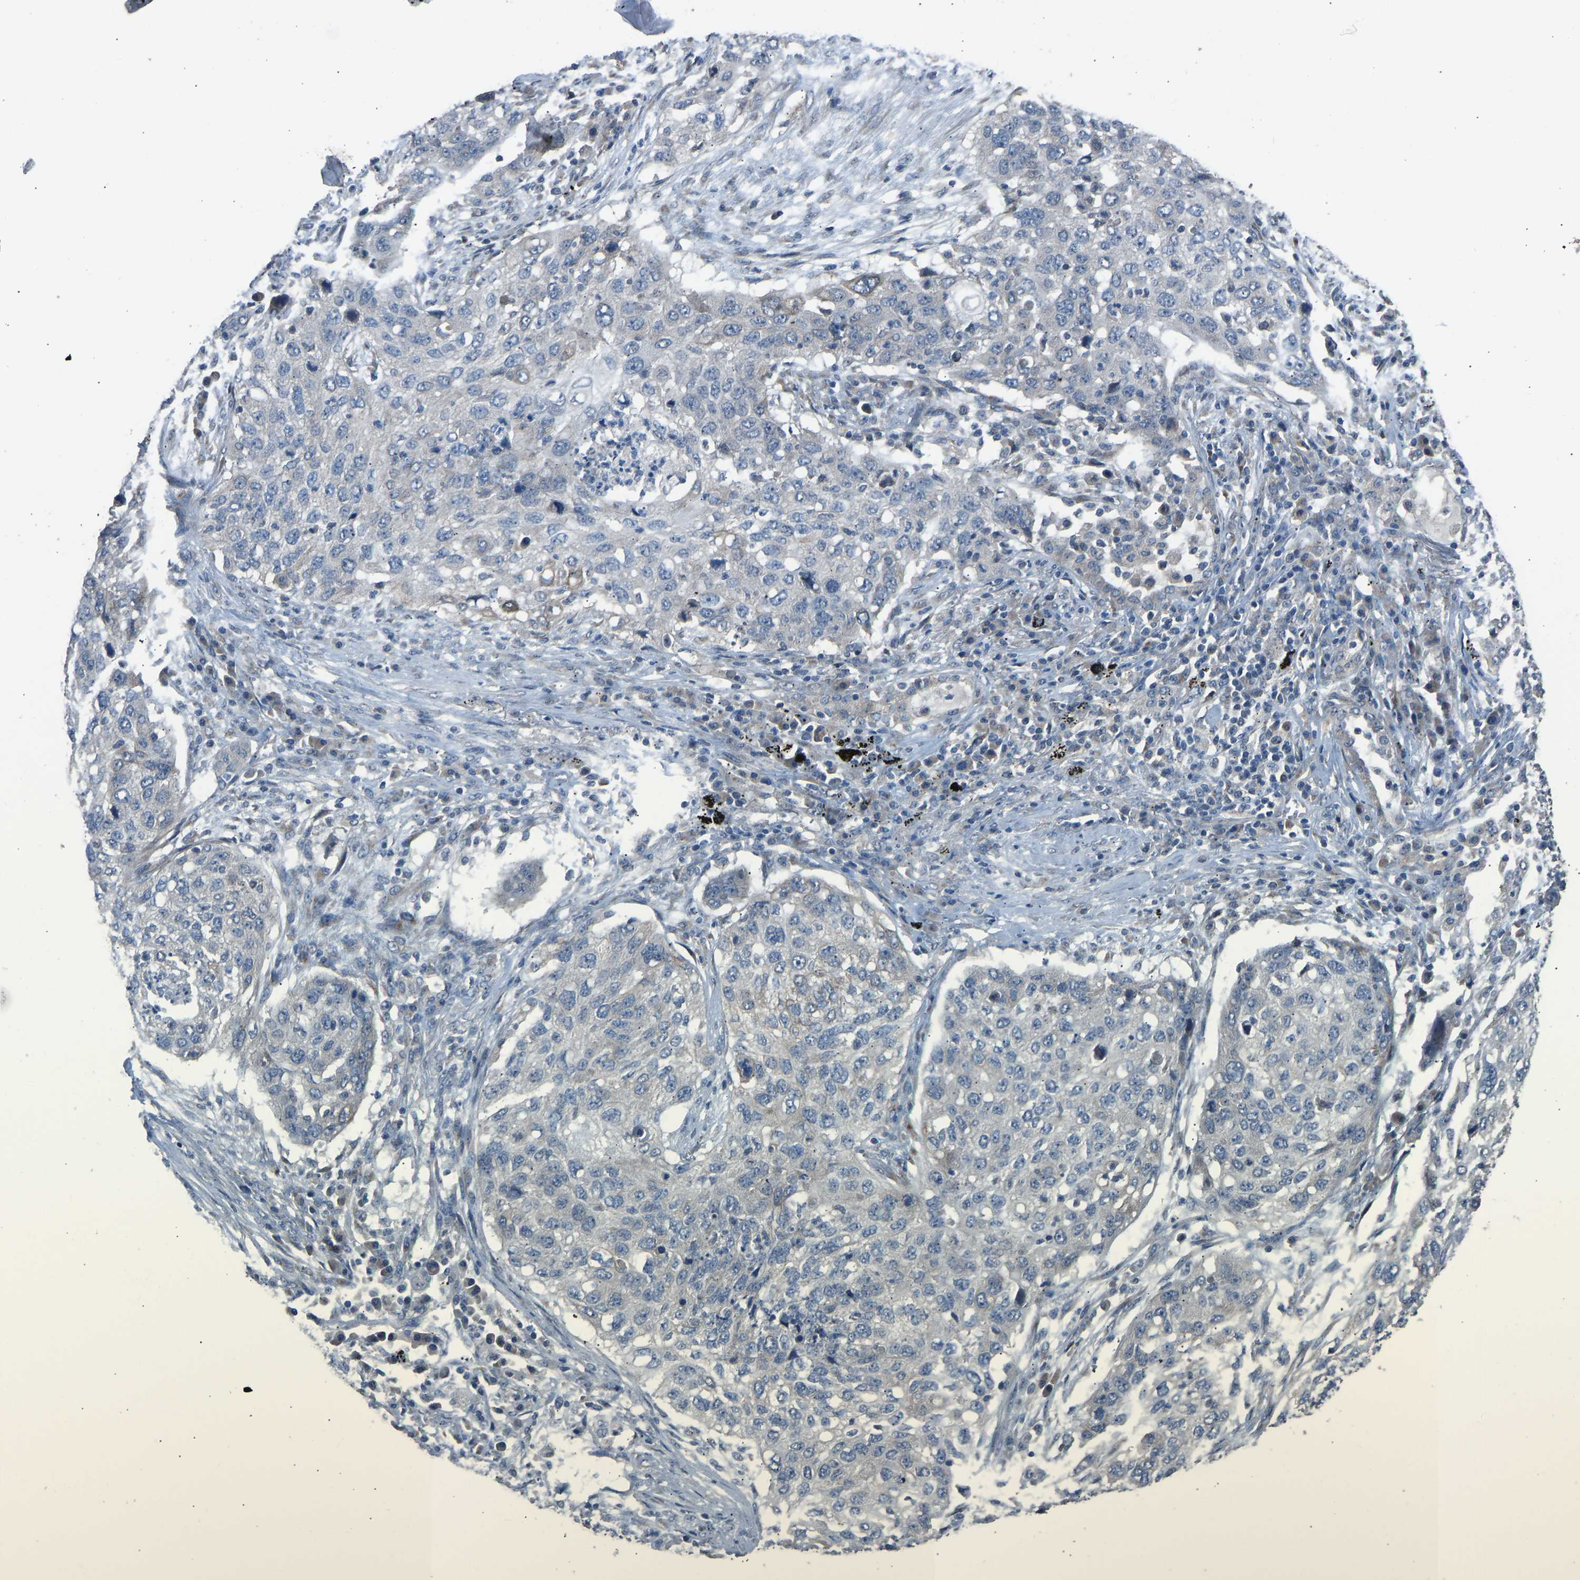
{"staining": {"intensity": "negative", "quantity": "none", "location": "none"}, "tissue": "lung cancer", "cell_type": "Tumor cells", "image_type": "cancer", "snomed": [{"axis": "morphology", "description": "Squamous cell carcinoma, NOS"}, {"axis": "topography", "description": "Lung"}], "caption": "Micrograph shows no significant protein staining in tumor cells of squamous cell carcinoma (lung).", "gene": "SLC43A1", "patient": {"sex": "female", "age": 63}}